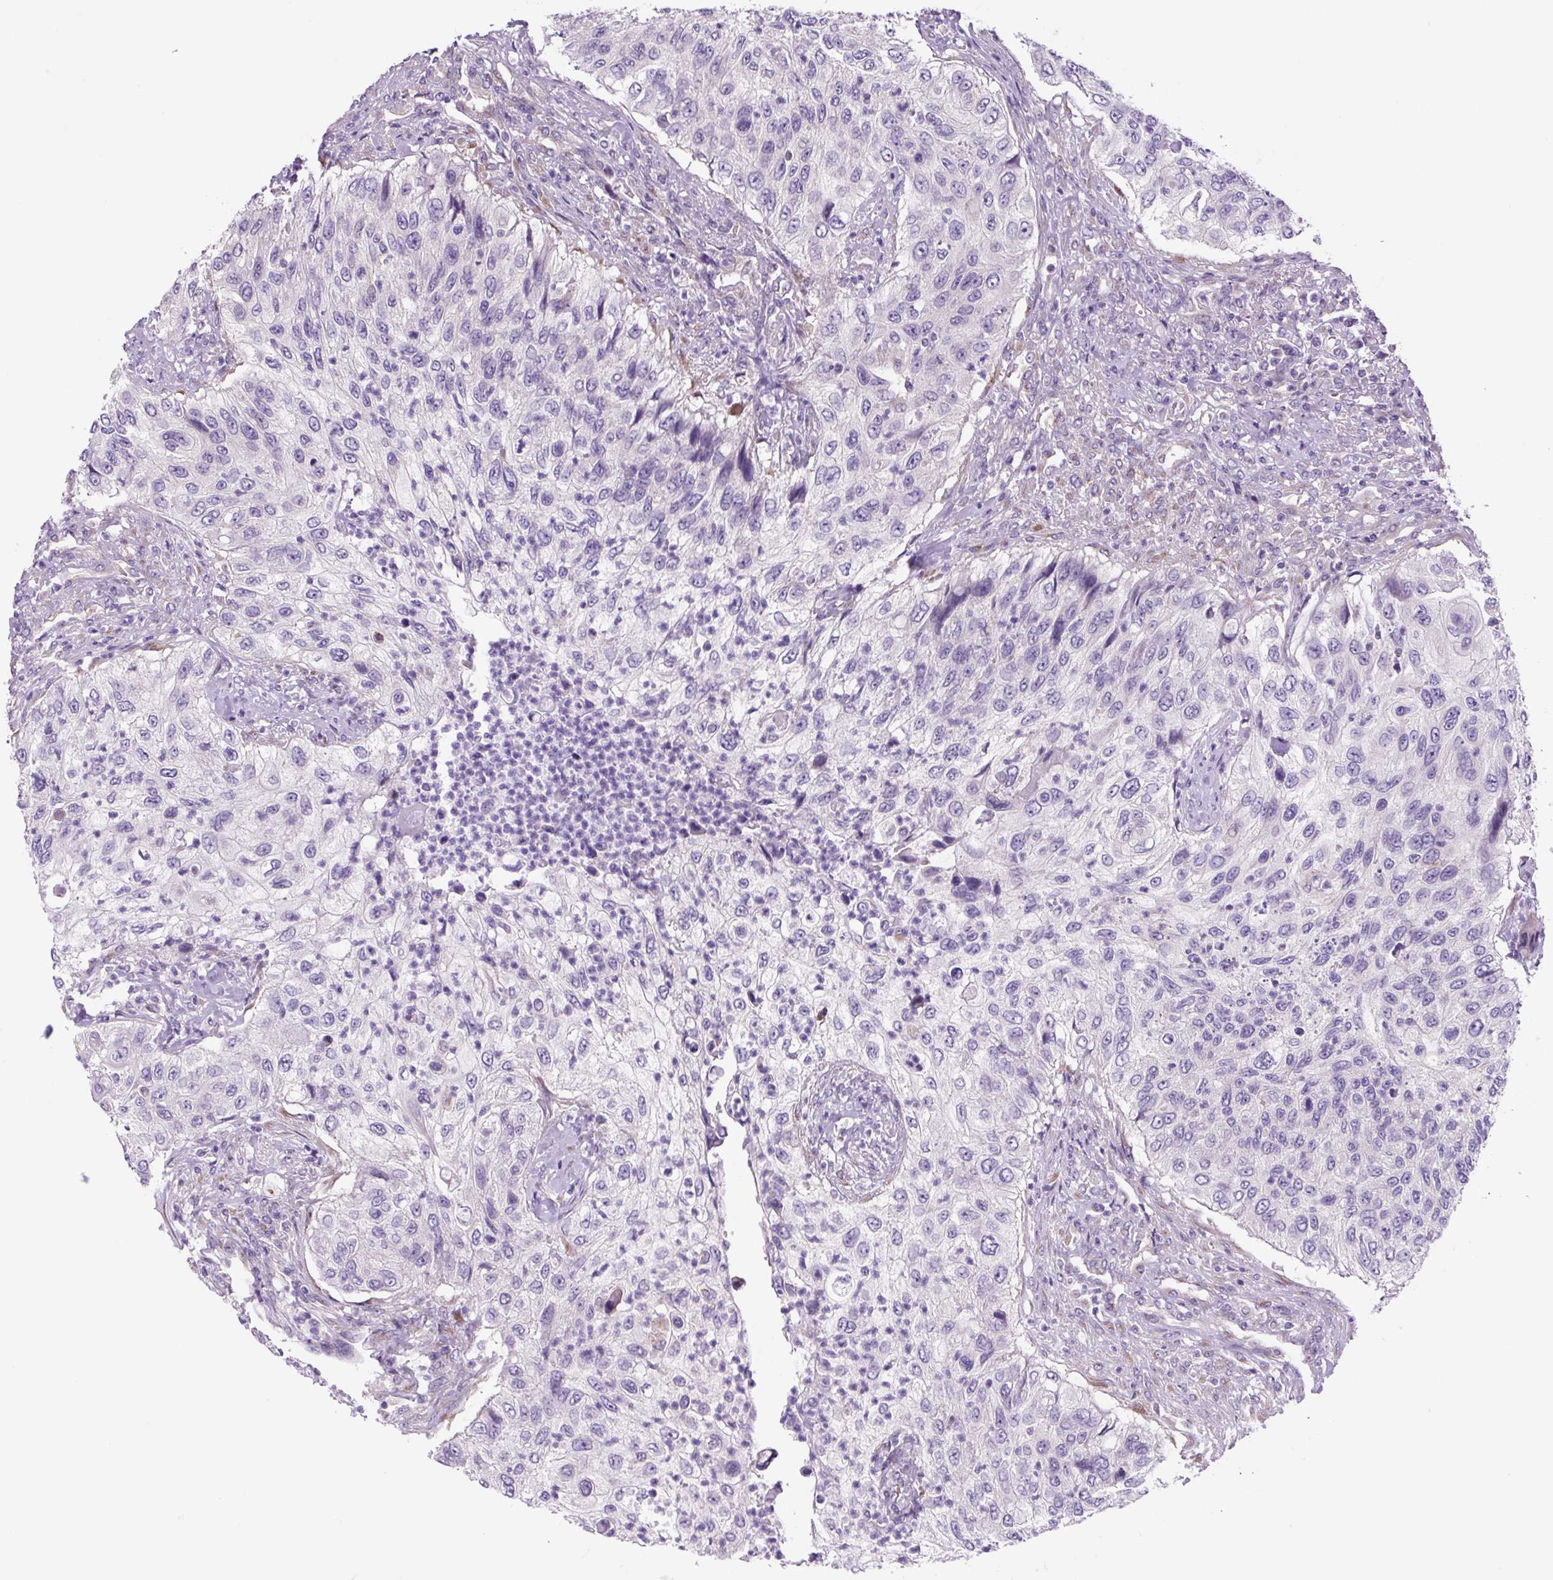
{"staining": {"intensity": "negative", "quantity": "none", "location": "none"}, "tissue": "urothelial cancer", "cell_type": "Tumor cells", "image_type": "cancer", "snomed": [{"axis": "morphology", "description": "Urothelial carcinoma, High grade"}, {"axis": "topography", "description": "Urinary bladder"}], "caption": "Immunohistochemistry image of neoplastic tissue: human urothelial cancer stained with DAB displays no significant protein expression in tumor cells.", "gene": "GORASP1", "patient": {"sex": "female", "age": 60}}